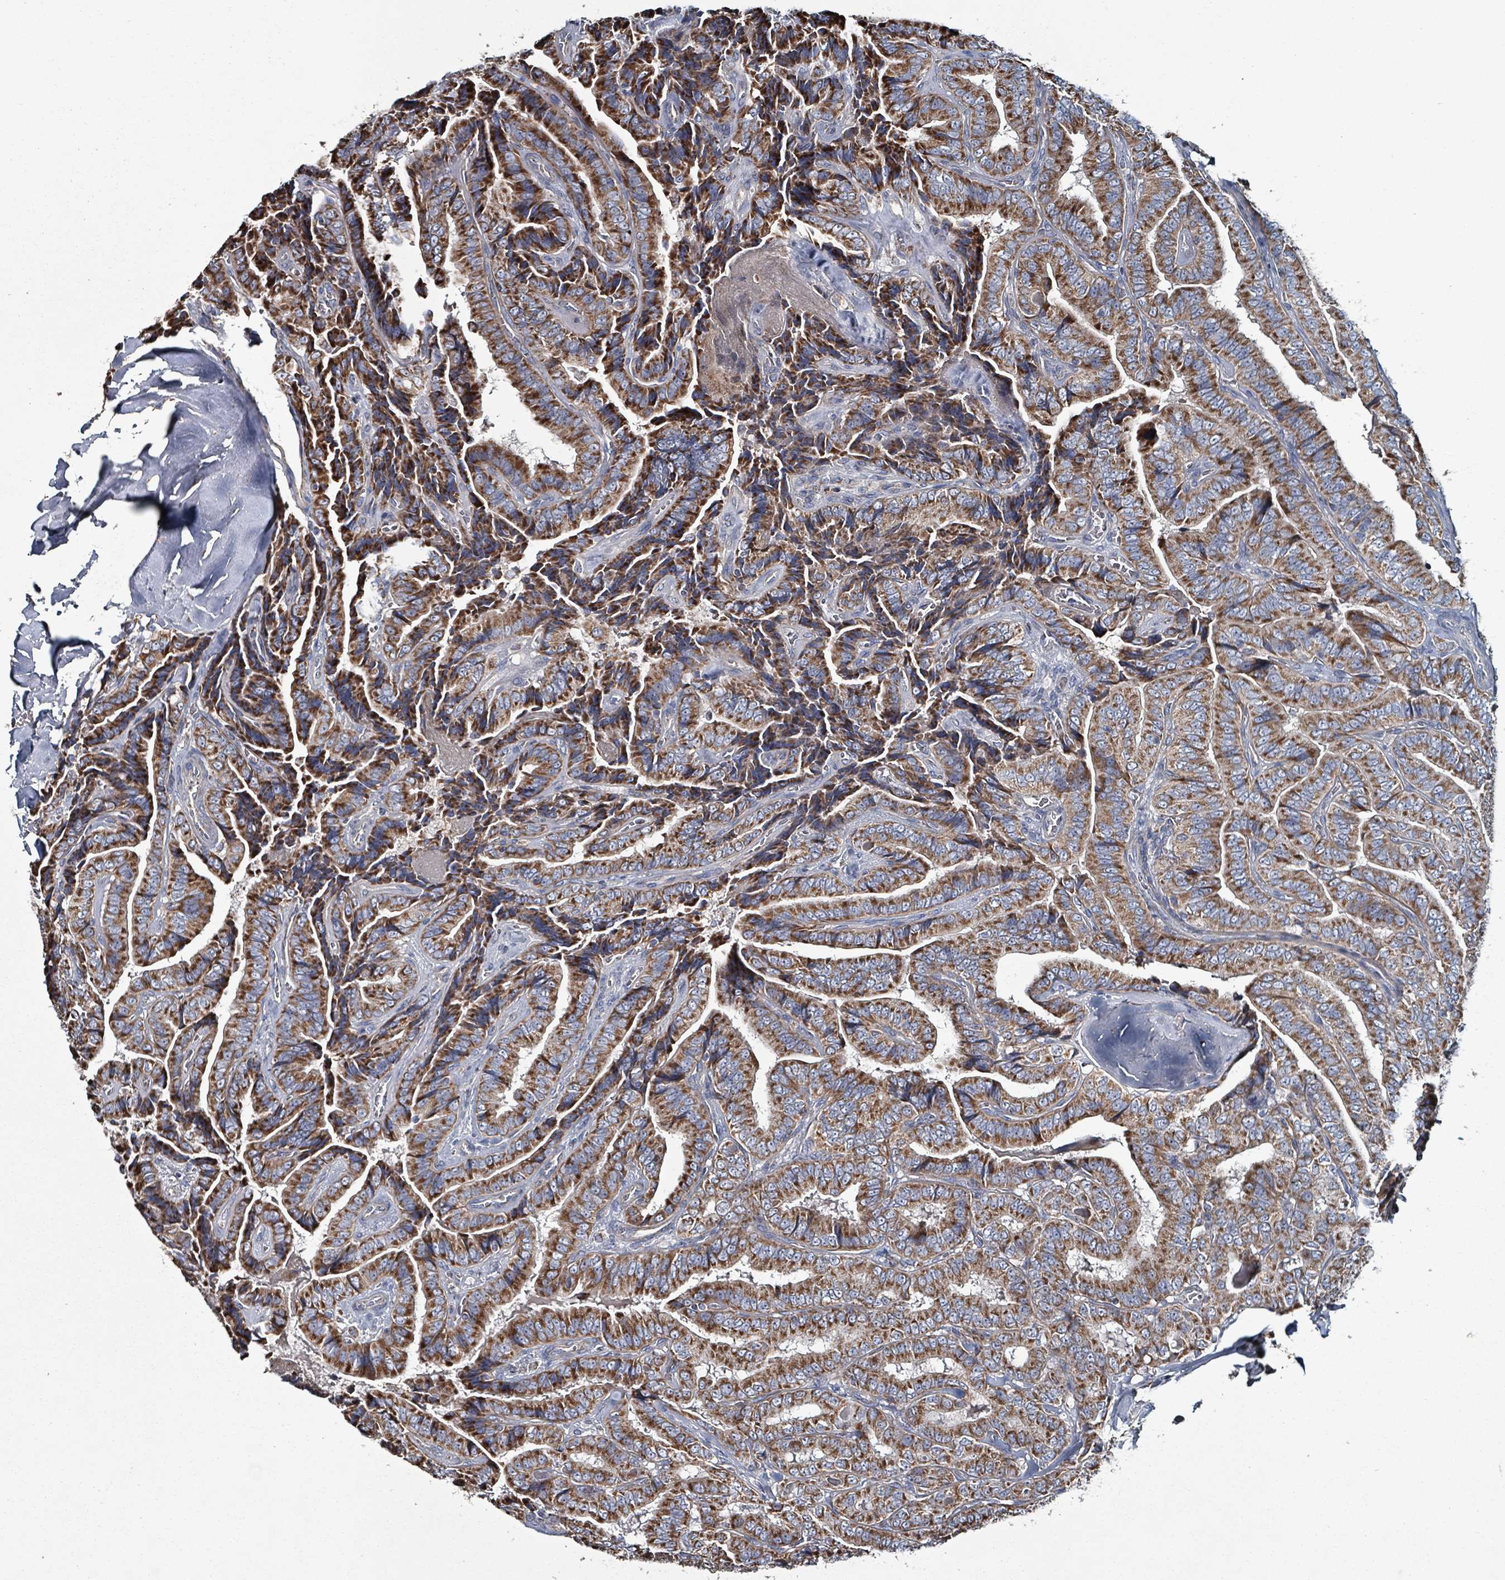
{"staining": {"intensity": "strong", "quantity": ">75%", "location": "cytoplasmic/membranous"}, "tissue": "thyroid cancer", "cell_type": "Tumor cells", "image_type": "cancer", "snomed": [{"axis": "morphology", "description": "Papillary adenocarcinoma, NOS"}, {"axis": "topography", "description": "Thyroid gland"}], "caption": "Immunohistochemistry (IHC) staining of thyroid cancer, which demonstrates high levels of strong cytoplasmic/membranous positivity in approximately >75% of tumor cells indicating strong cytoplasmic/membranous protein staining. The staining was performed using DAB (brown) for protein detection and nuclei were counterstained in hematoxylin (blue).", "gene": "ABHD18", "patient": {"sex": "male", "age": 61}}